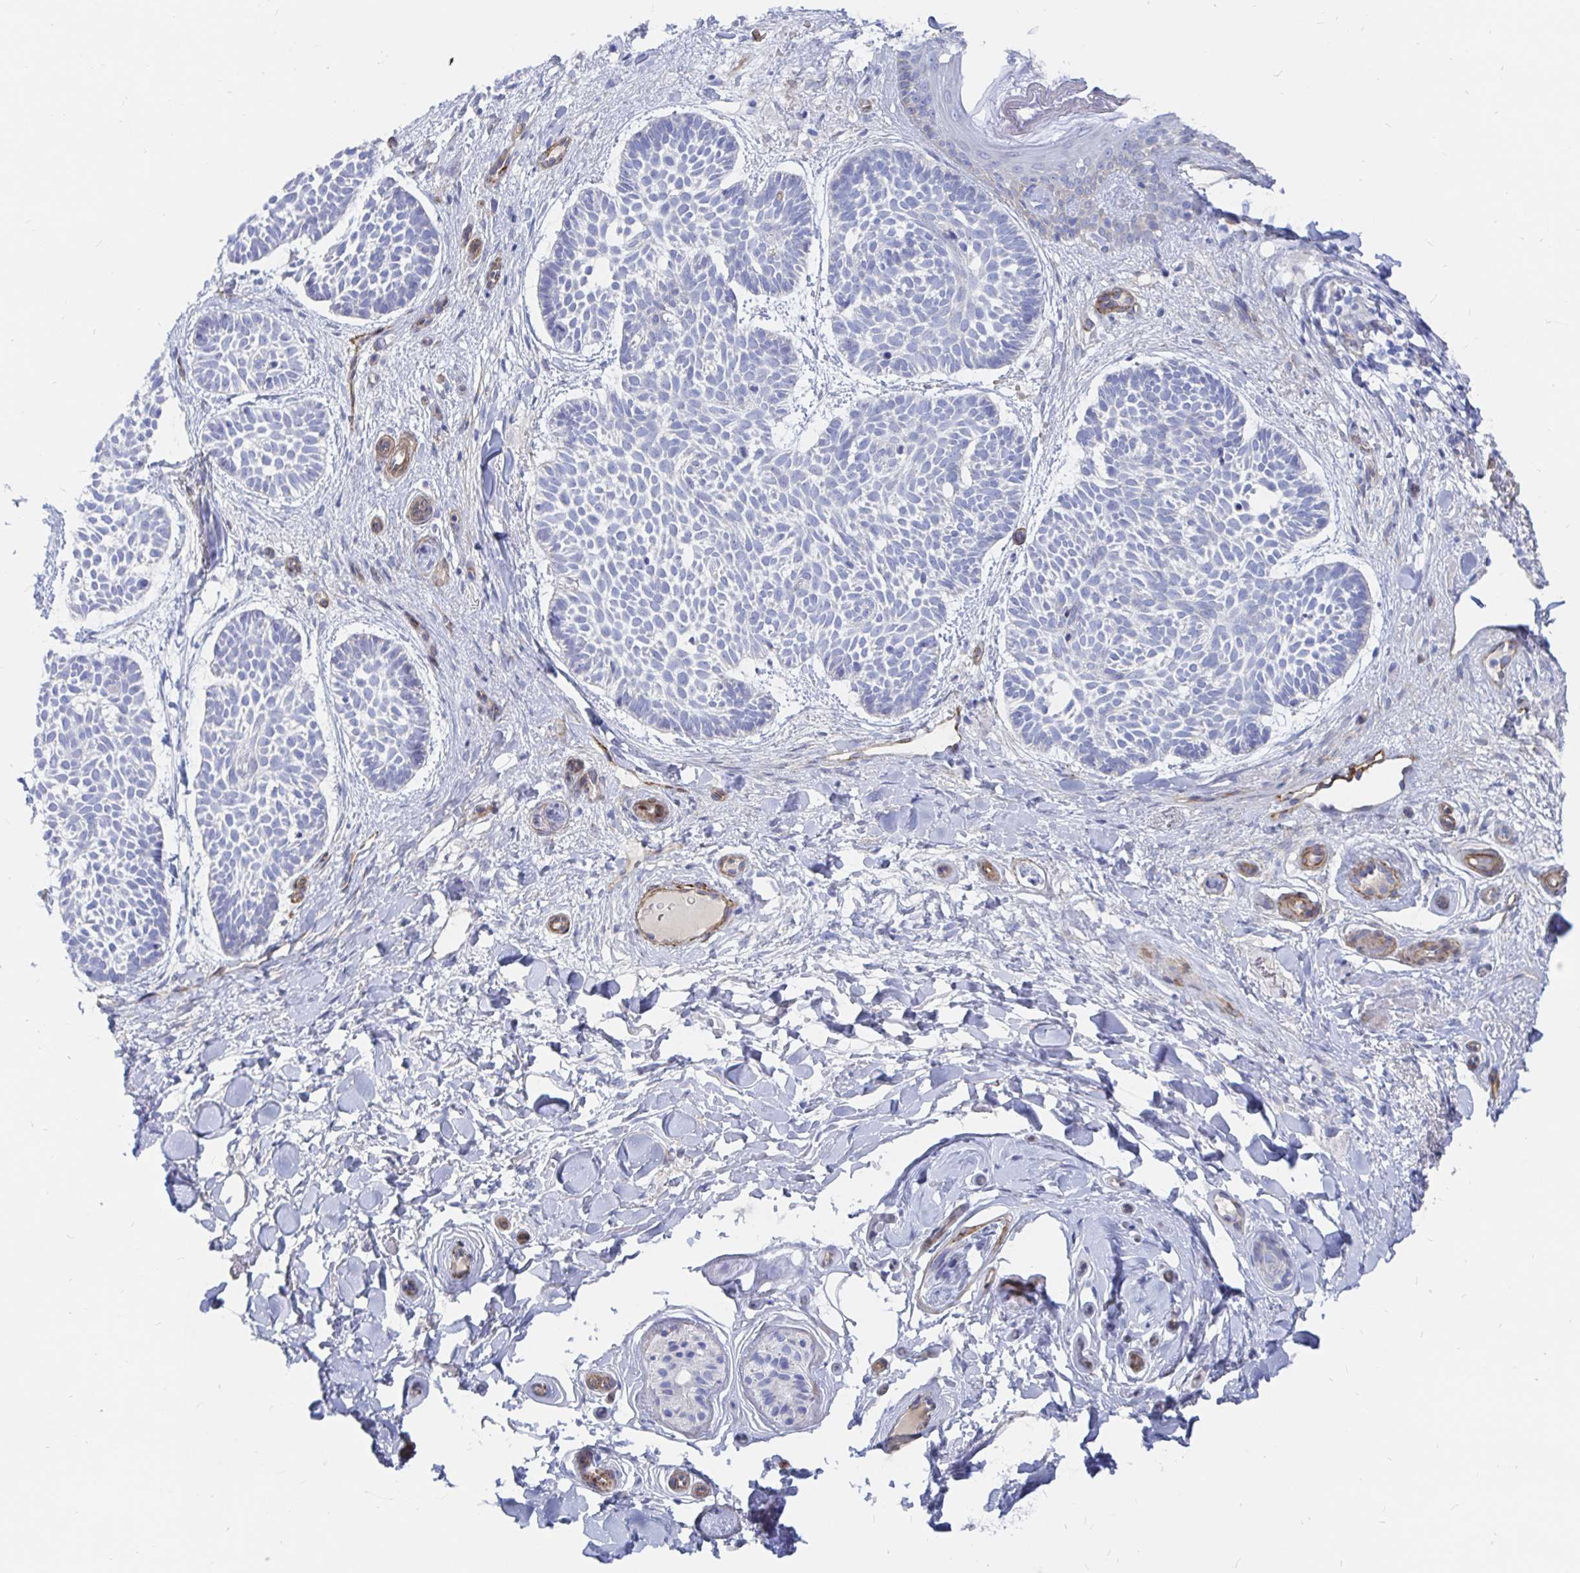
{"staining": {"intensity": "negative", "quantity": "none", "location": "none"}, "tissue": "skin cancer", "cell_type": "Tumor cells", "image_type": "cancer", "snomed": [{"axis": "morphology", "description": "Basal cell carcinoma"}, {"axis": "topography", "description": "Skin"}], "caption": "There is no significant expression in tumor cells of skin cancer.", "gene": "COX16", "patient": {"sex": "male", "age": 89}}